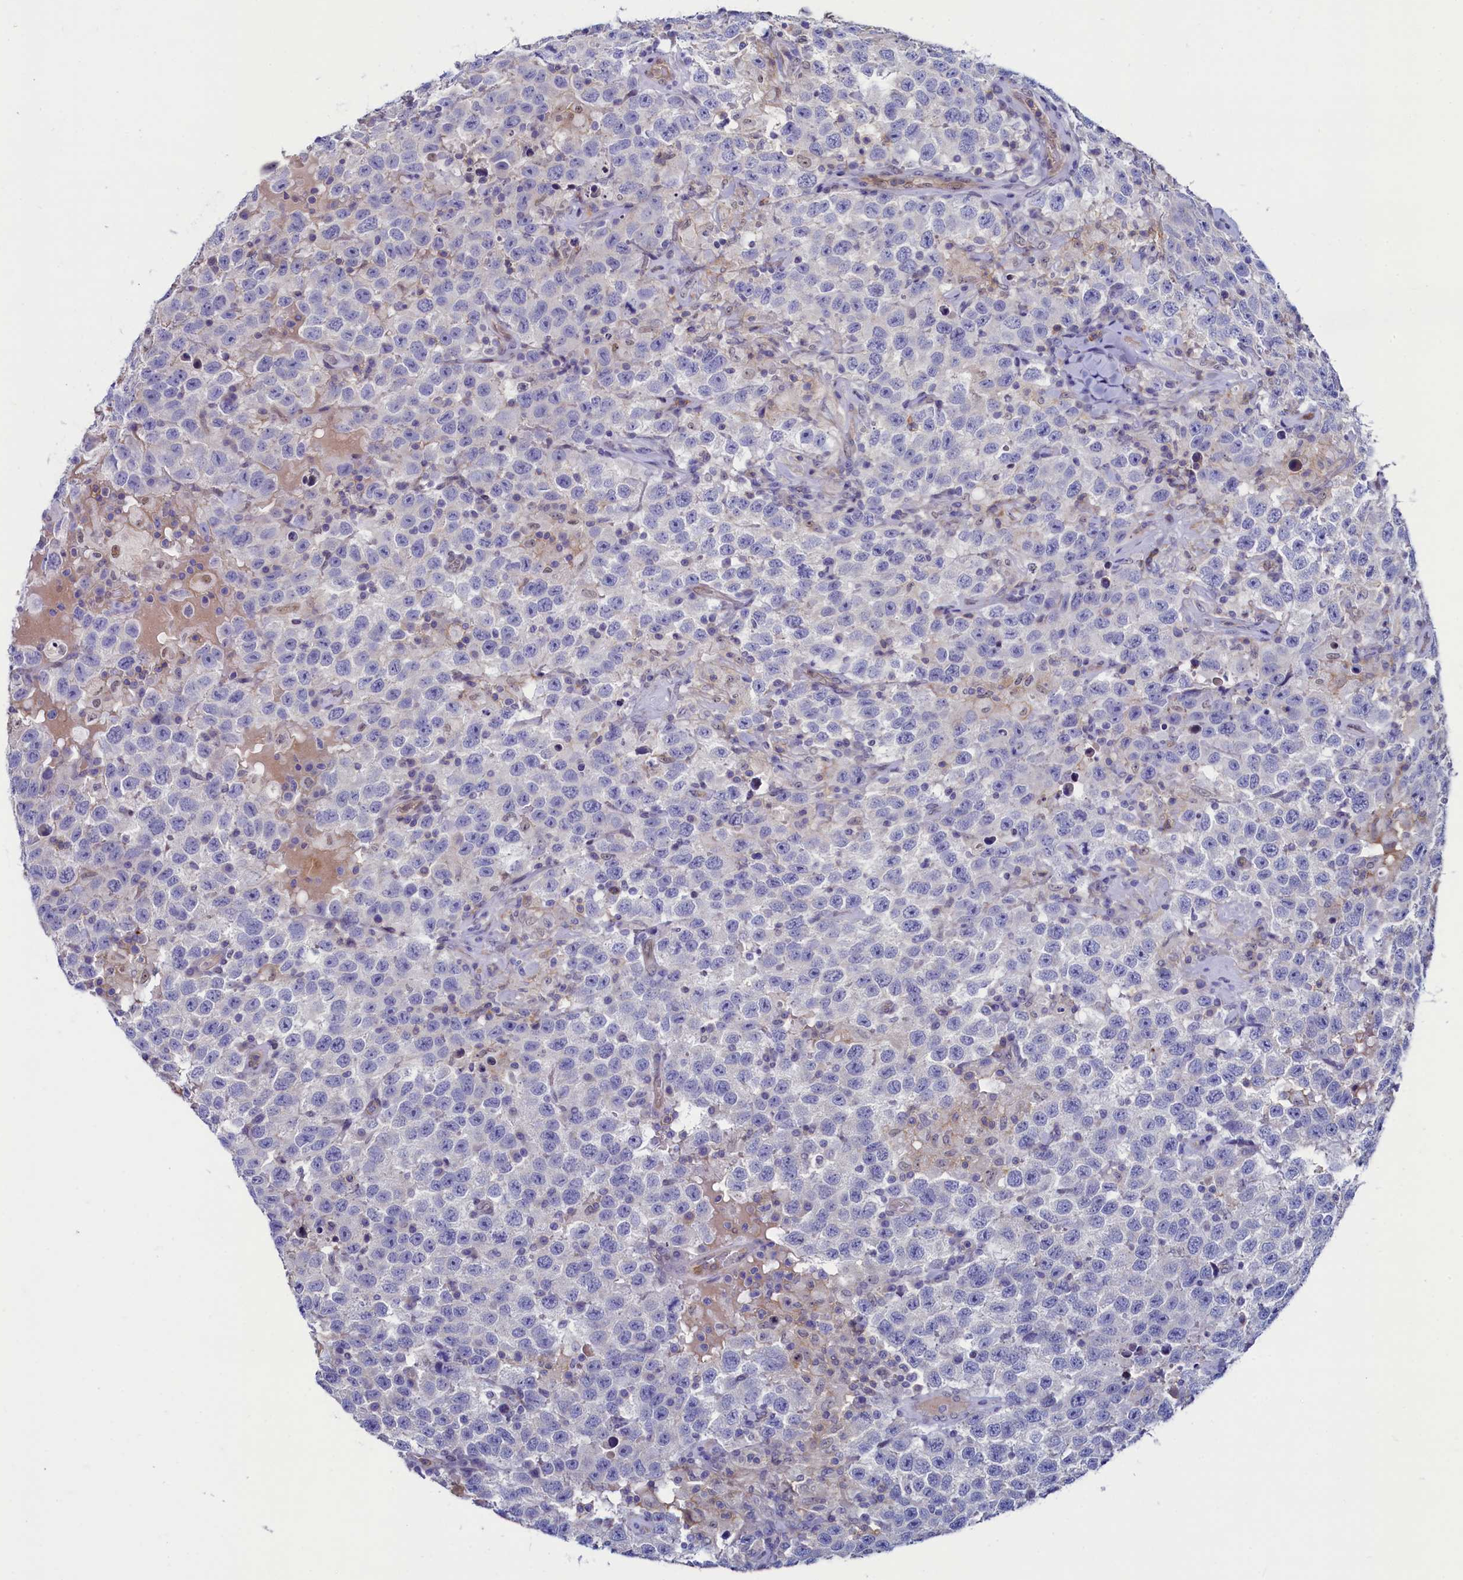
{"staining": {"intensity": "negative", "quantity": "none", "location": "none"}, "tissue": "testis cancer", "cell_type": "Tumor cells", "image_type": "cancer", "snomed": [{"axis": "morphology", "description": "Seminoma, NOS"}, {"axis": "topography", "description": "Testis"}], "caption": "Image shows no protein expression in tumor cells of testis seminoma tissue.", "gene": "ASTE1", "patient": {"sex": "male", "age": 41}}